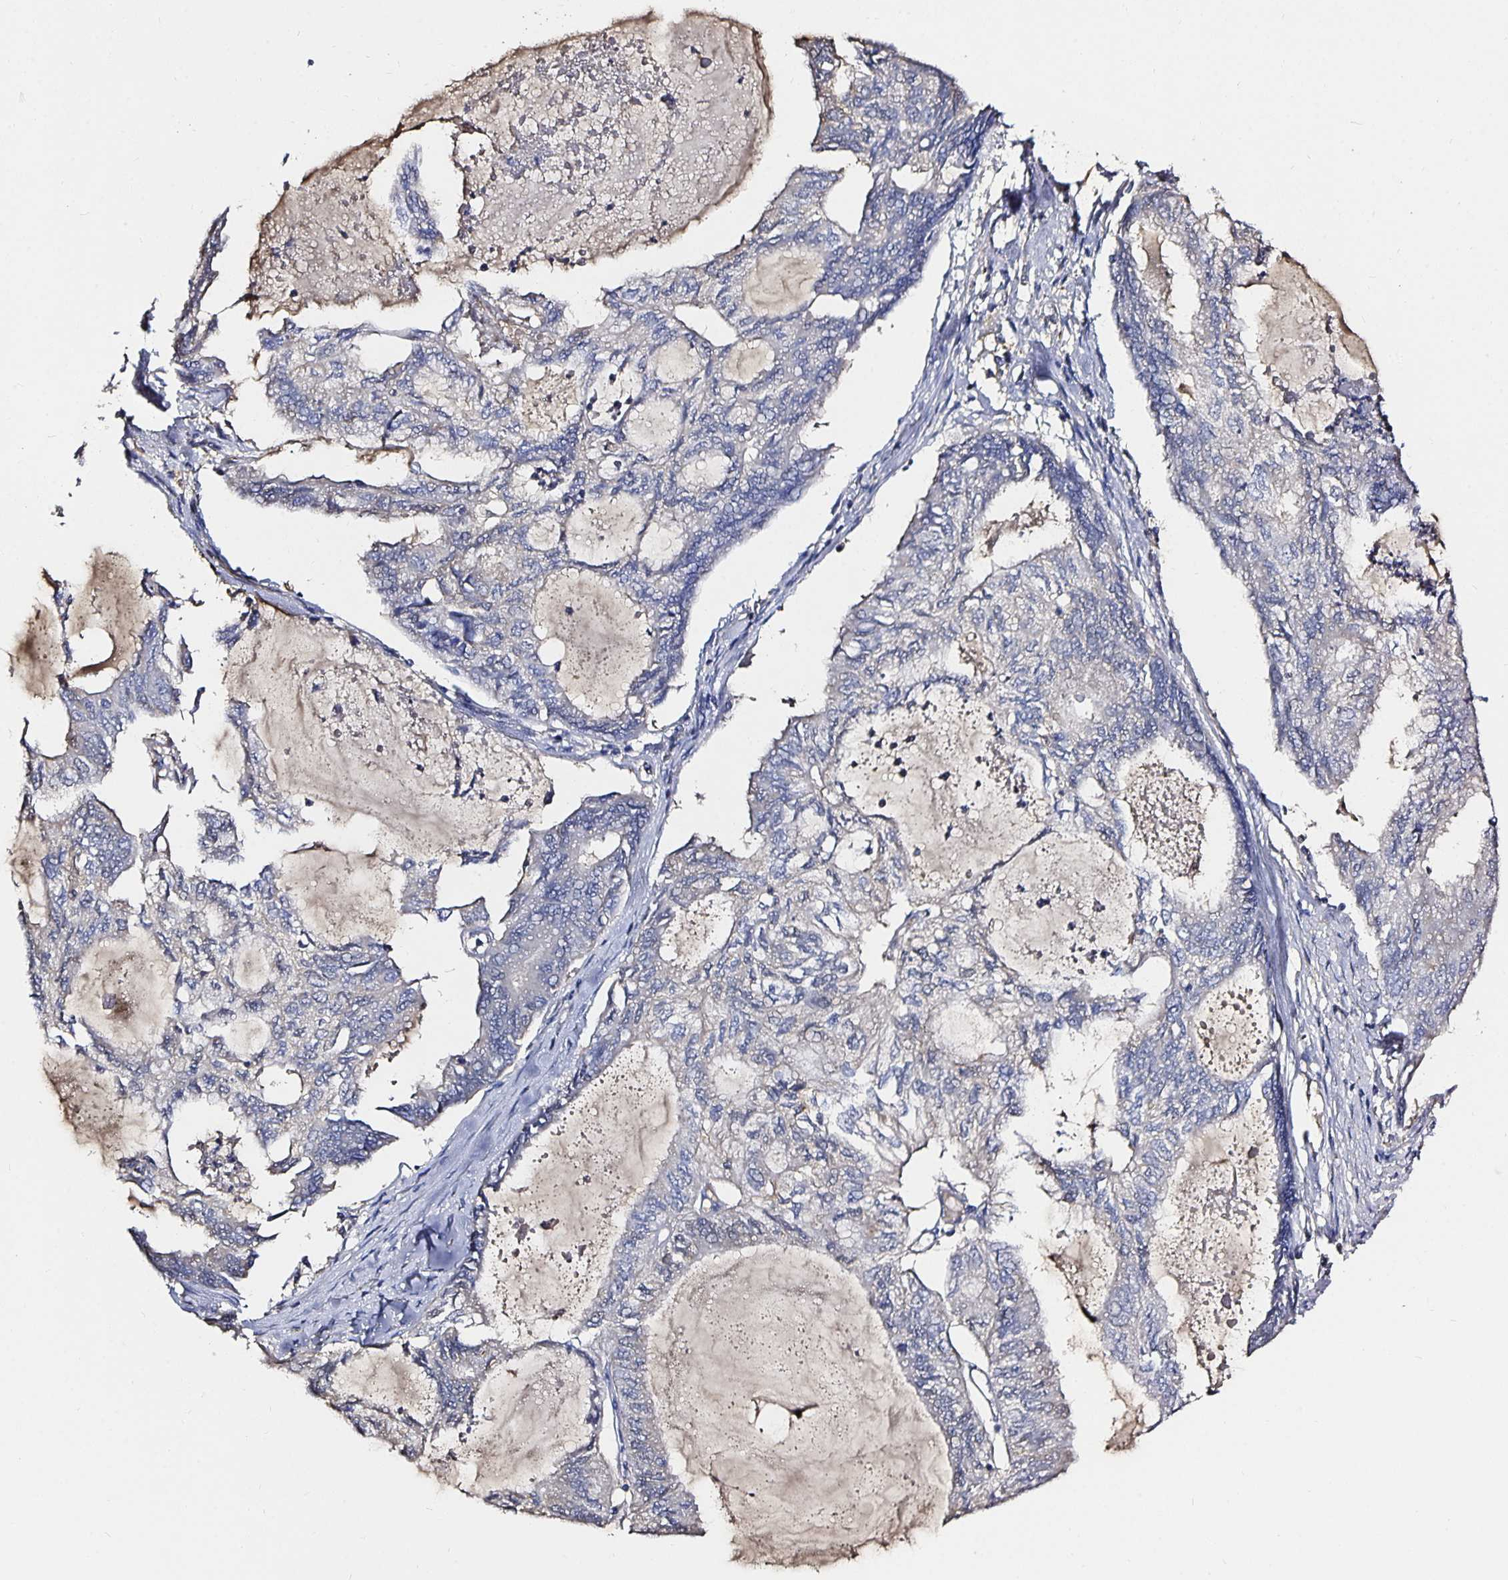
{"staining": {"intensity": "negative", "quantity": "none", "location": "none"}, "tissue": "endometrial cancer", "cell_type": "Tumor cells", "image_type": "cancer", "snomed": [{"axis": "morphology", "description": "Adenocarcinoma, NOS"}, {"axis": "topography", "description": "Endometrium"}], "caption": "Tumor cells show no significant protein positivity in endometrial cancer.", "gene": "TTR", "patient": {"sex": "female", "age": 80}}